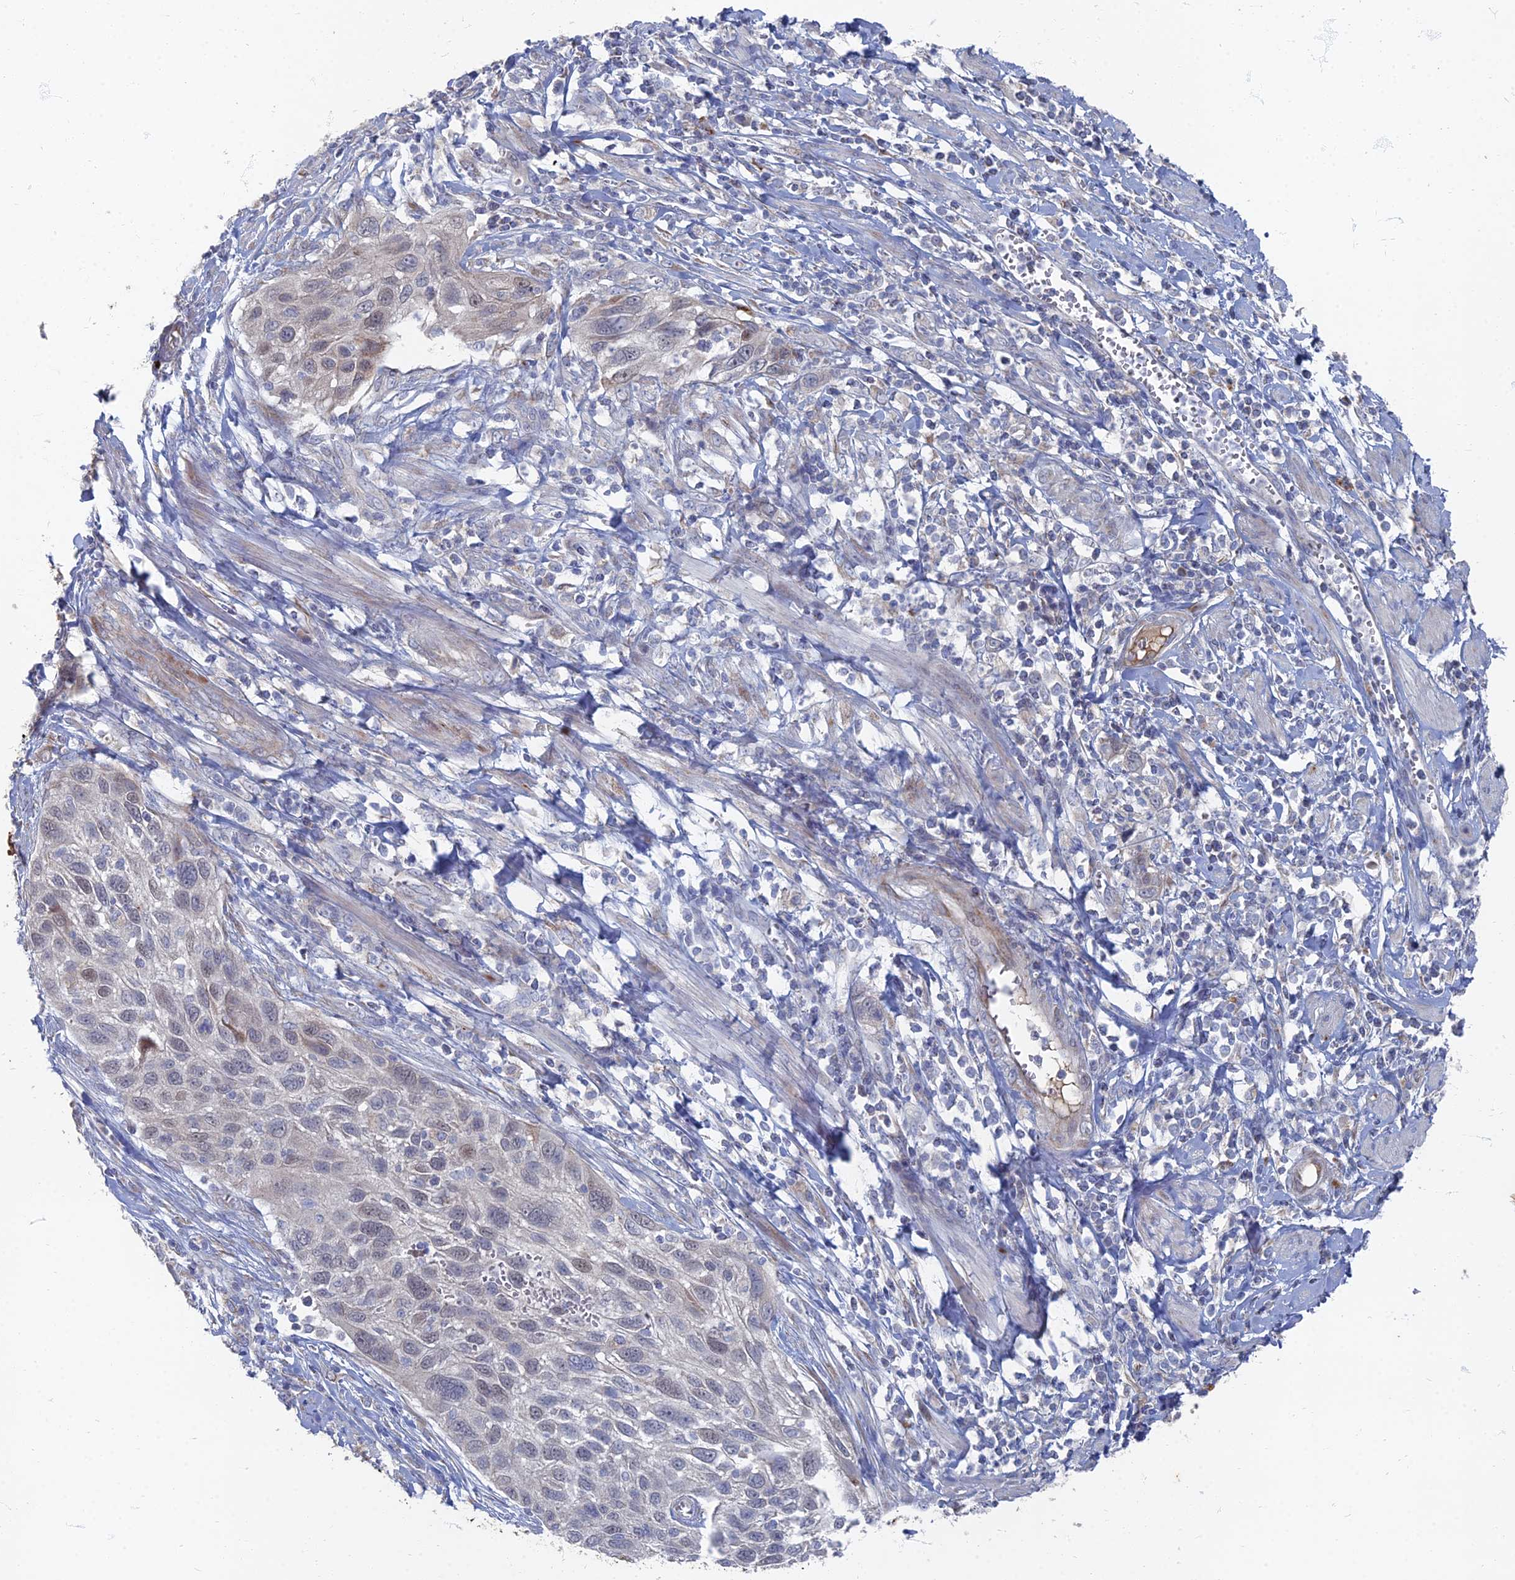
{"staining": {"intensity": "weak", "quantity": "<25%", "location": "cytoplasmic/membranous,nuclear"}, "tissue": "cervical cancer", "cell_type": "Tumor cells", "image_type": "cancer", "snomed": [{"axis": "morphology", "description": "Squamous cell carcinoma, NOS"}, {"axis": "topography", "description": "Cervix"}], "caption": "Photomicrograph shows no significant protein expression in tumor cells of cervical cancer.", "gene": "TMEM128", "patient": {"sex": "female", "age": 70}}